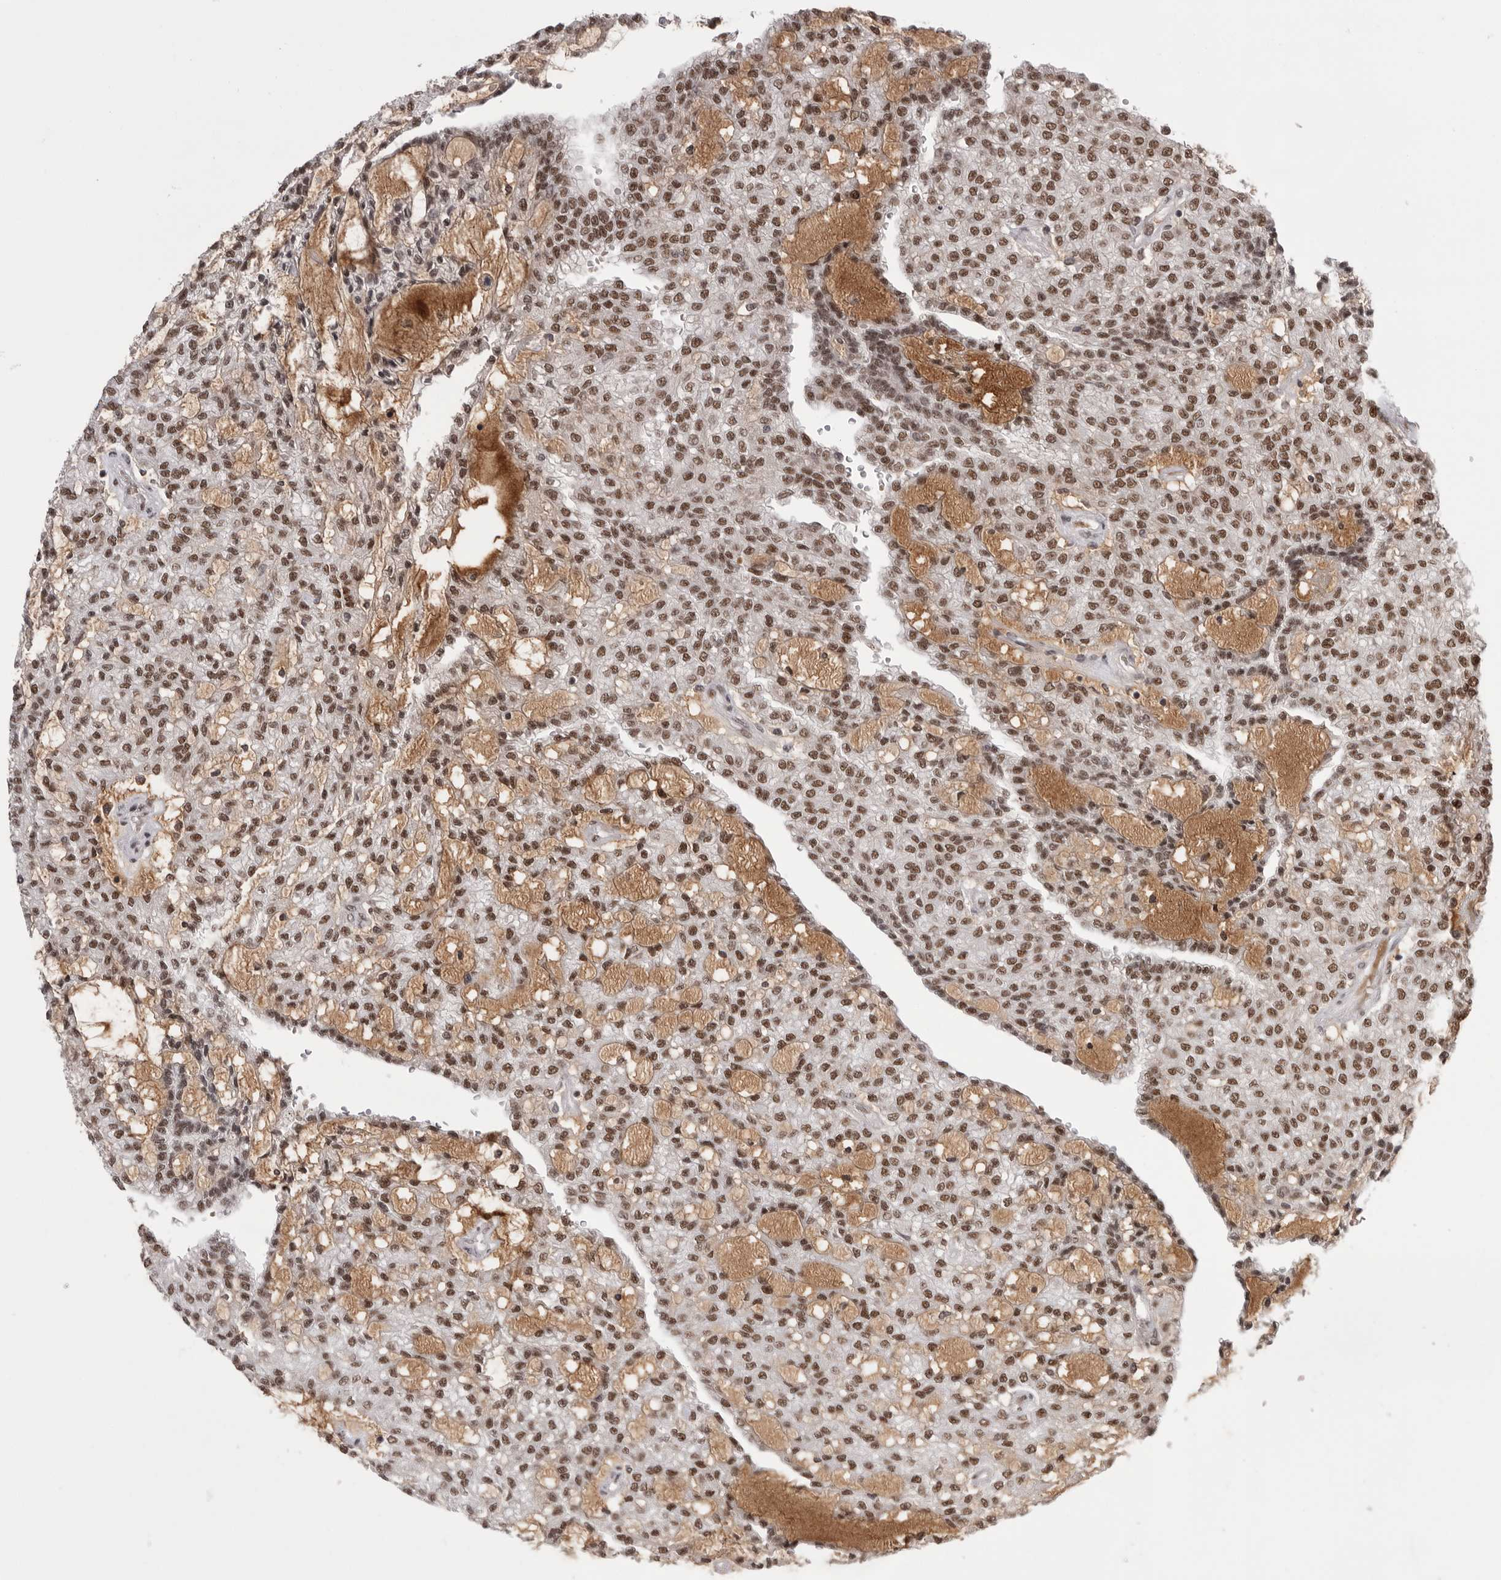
{"staining": {"intensity": "moderate", "quantity": ">75%", "location": "nuclear"}, "tissue": "renal cancer", "cell_type": "Tumor cells", "image_type": "cancer", "snomed": [{"axis": "morphology", "description": "Adenocarcinoma, NOS"}, {"axis": "topography", "description": "Kidney"}], "caption": "A brown stain labels moderate nuclear staining of a protein in human adenocarcinoma (renal) tumor cells. (brown staining indicates protein expression, while blue staining denotes nuclei).", "gene": "POU5F1", "patient": {"sex": "male", "age": 63}}